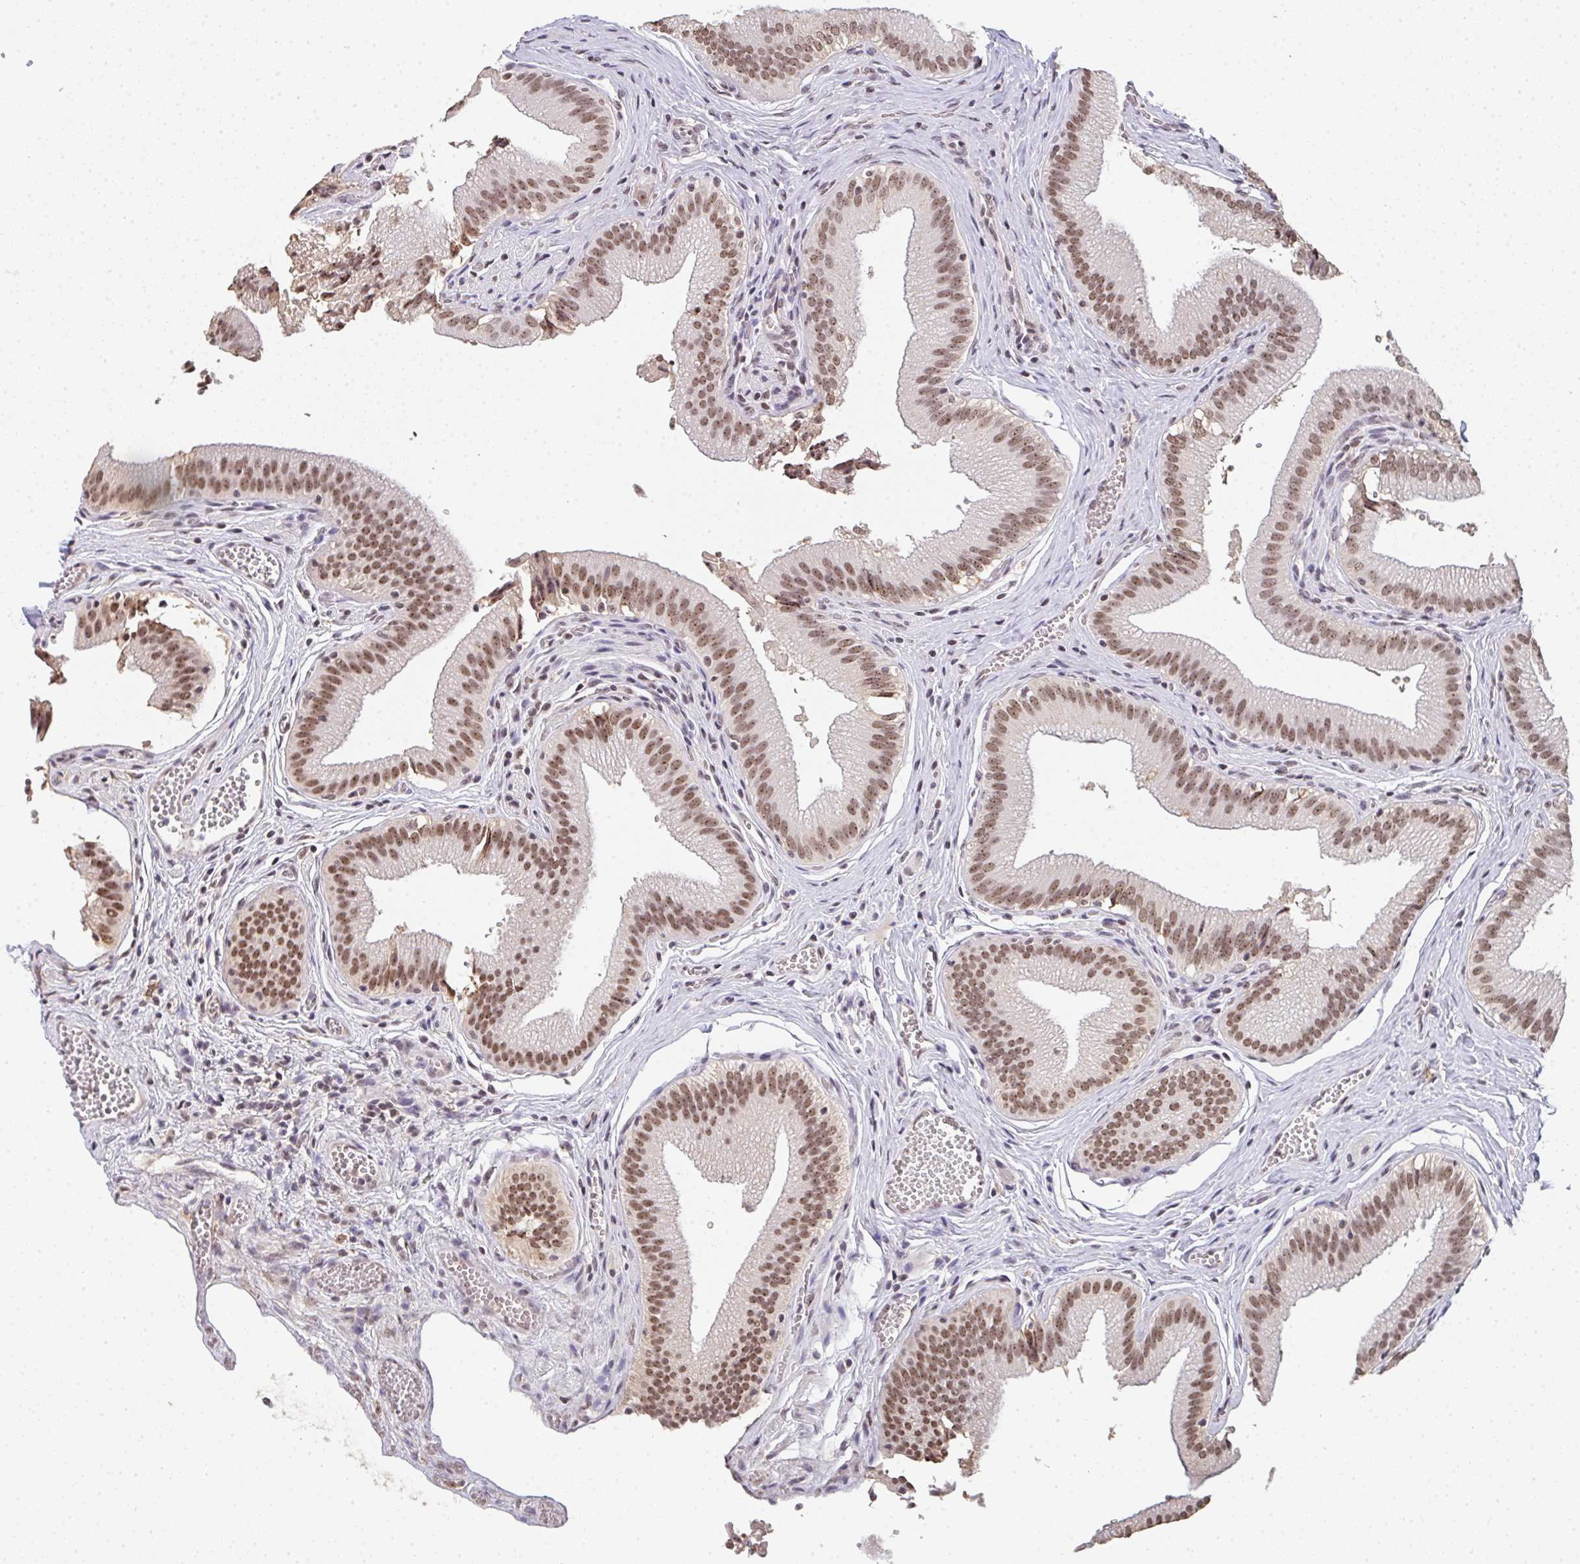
{"staining": {"intensity": "moderate", "quantity": ">75%", "location": "nuclear"}, "tissue": "gallbladder", "cell_type": "Glandular cells", "image_type": "normal", "snomed": [{"axis": "morphology", "description": "Normal tissue, NOS"}, {"axis": "topography", "description": "Gallbladder"}, {"axis": "topography", "description": "Peripheral nerve tissue"}], "caption": "DAB (3,3'-diaminobenzidine) immunohistochemical staining of benign gallbladder displays moderate nuclear protein positivity in approximately >75% of glandular cells. The staining was performed using DAB (3,3'-diaminobenzidine), with brown indicating positive protein expression. Nuclei are stained blue with hematoxylin.", "gene": "DKC1", "patient": {"sex": "male", "age": 17}}